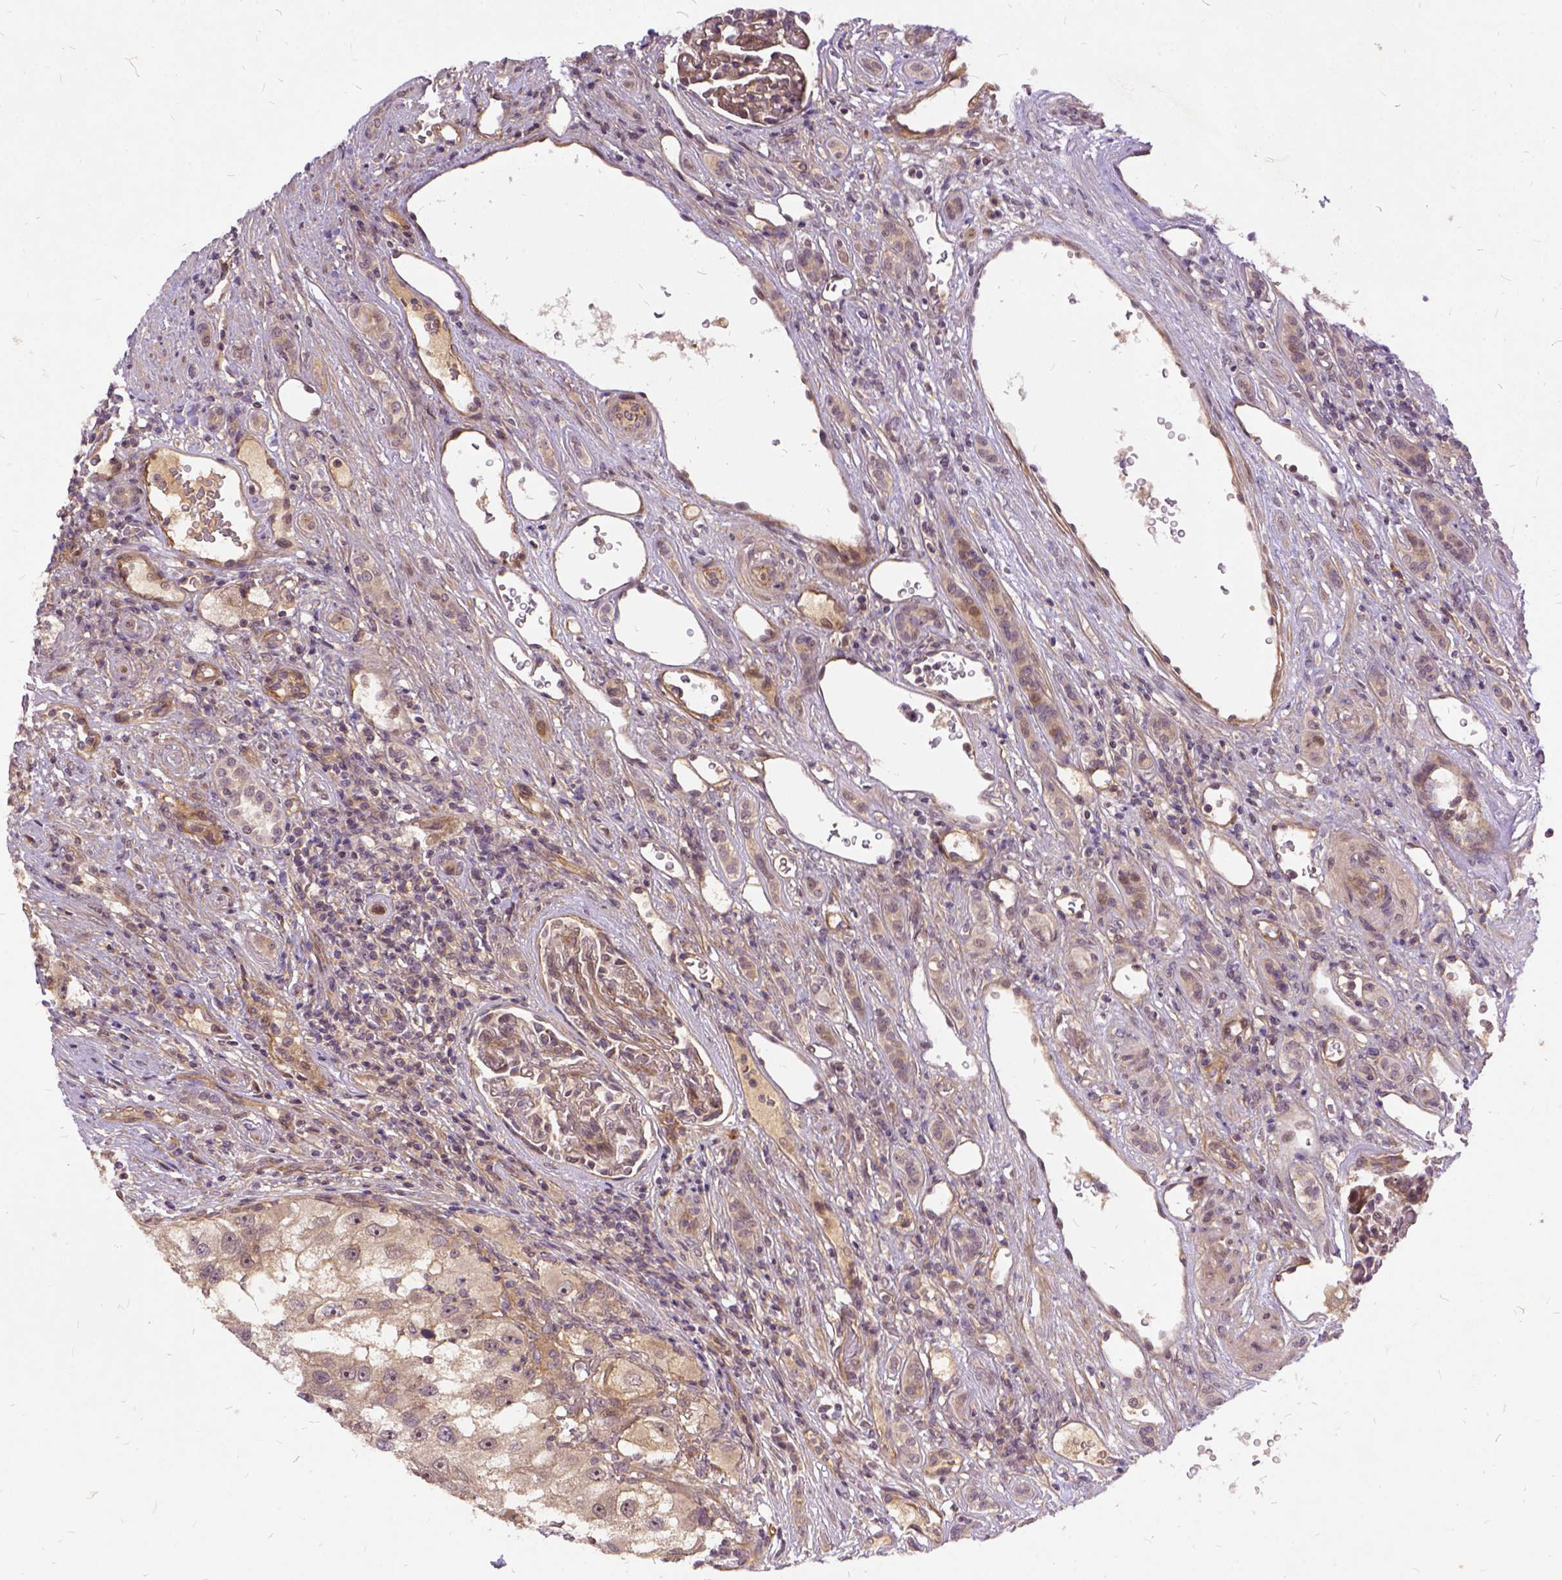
{"staining": {"intensity": "negative", "quantity": "none", "location": "none"}, "tissue": "renal cancer", "cell_type": "Tumor cells", "image_type": "cancer", "snomed": [{"axis": "morphology", "description": "Adenocarcinoma, NOS"}, {"axis": "topography", "description": "Kidney"}], "caption": "DAB (3,3'-diaminobenzidine) immunohistochemical staining of renal cancer (adenocarcinoma) shows no significant staining in tumor cells.", "gene": "ILRUN", "patient": {"sex": "male", "age": 63}}